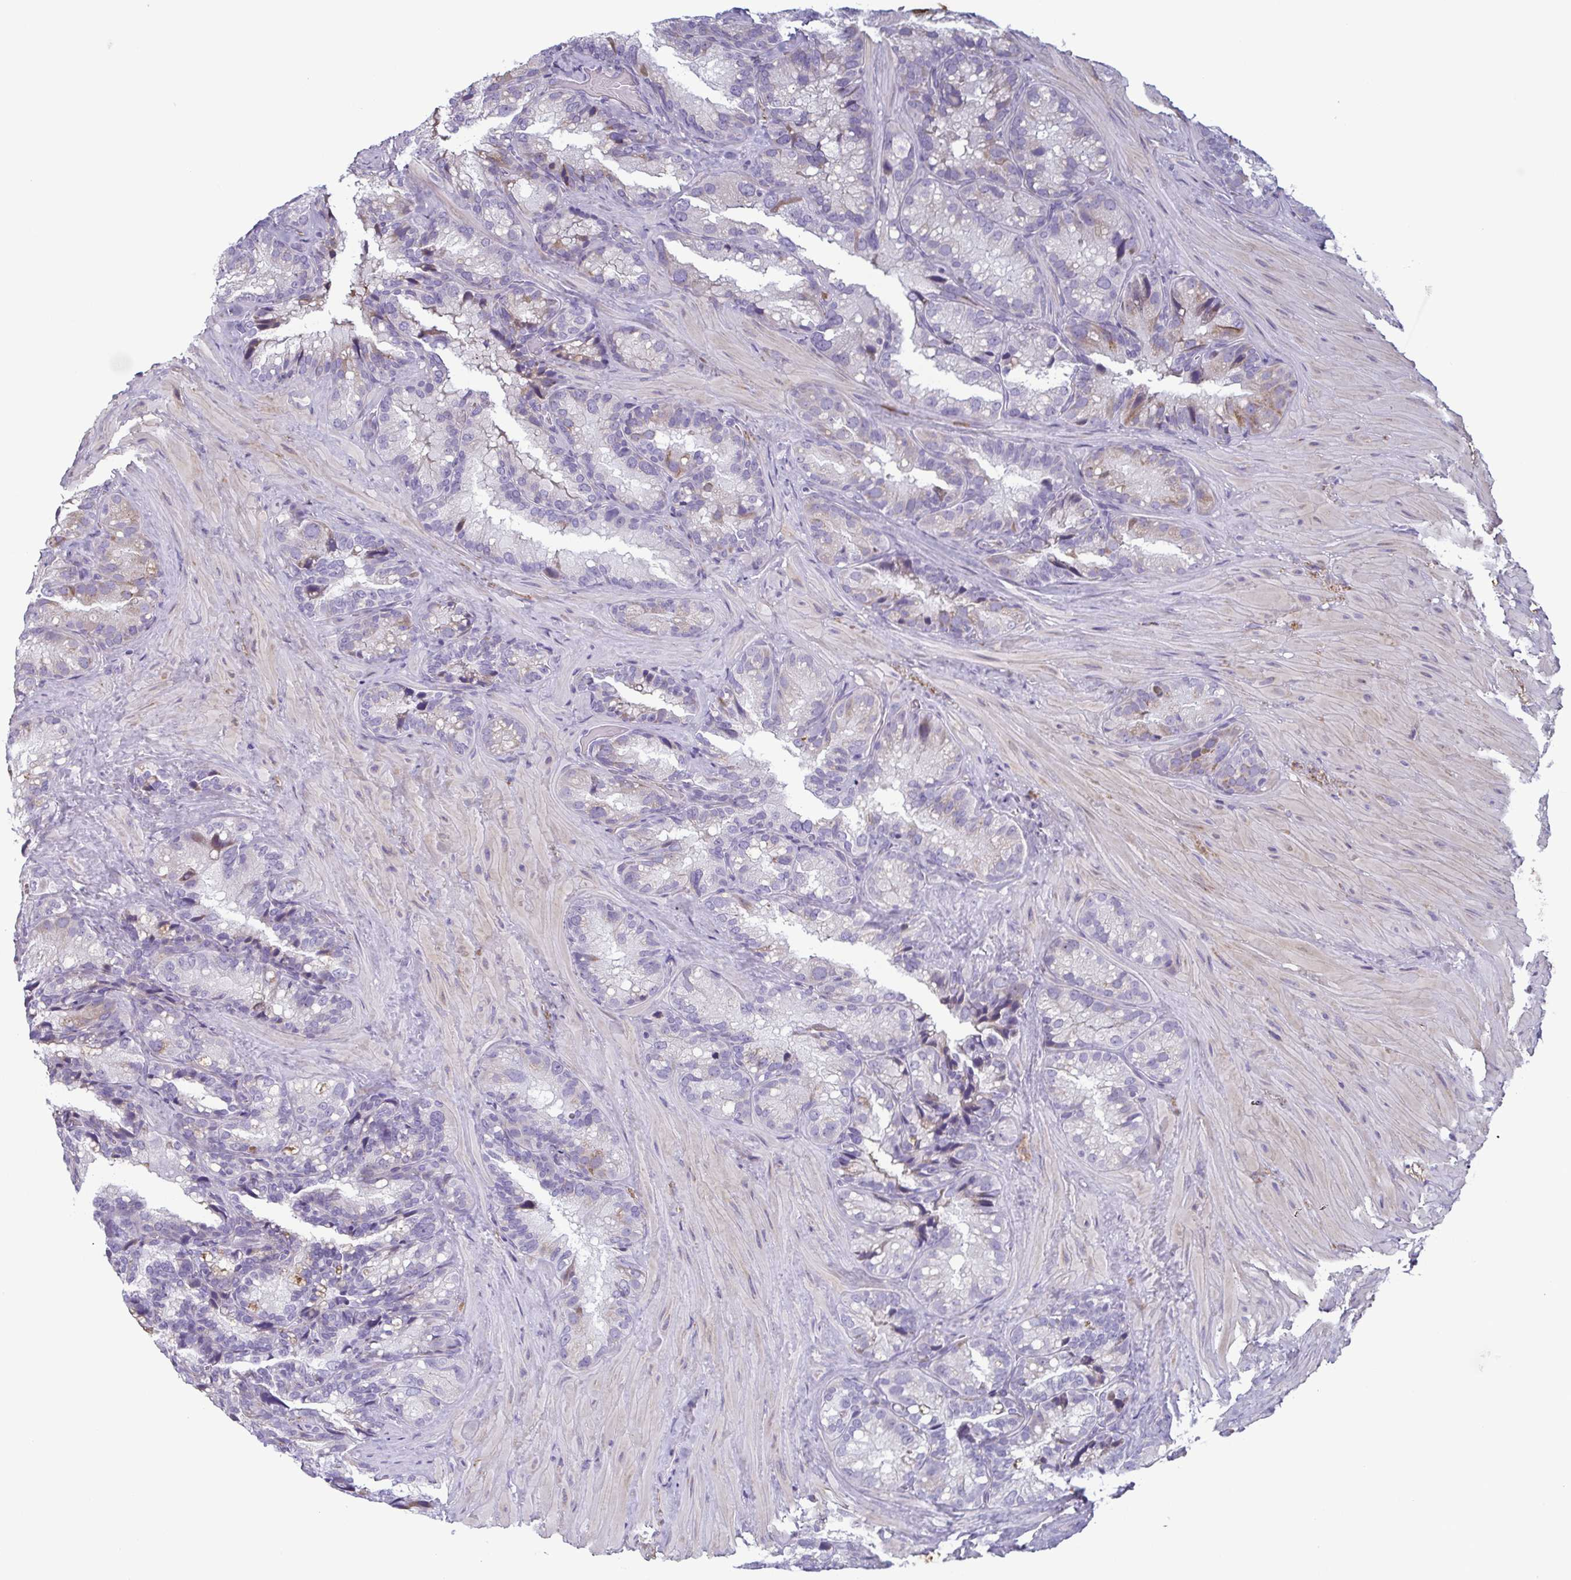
{"staining": {"intensity": "moderate", "quantity": "<25%", "location": "cytoplasmic/membranous"}, "tissue": "seminal vesicle", "cell_type": "Glandular cells", "image_type": "normal", "snomed": [{"axis": "morphology", "description": "Normal tissue, NOS"}, {"axis": "topography", "description": "Seminal veicle"}], "caption": "Glandular cells demonstrate low levels of moderate cytoplasmic/membranous staining in about <25% of cells in unremarkable human seminal vesicle. (brown staining indicates protein expression, while blue staining denotes nuclei).", "gene": "ECM1", "patient": {"sex": "male", "age": 60}}